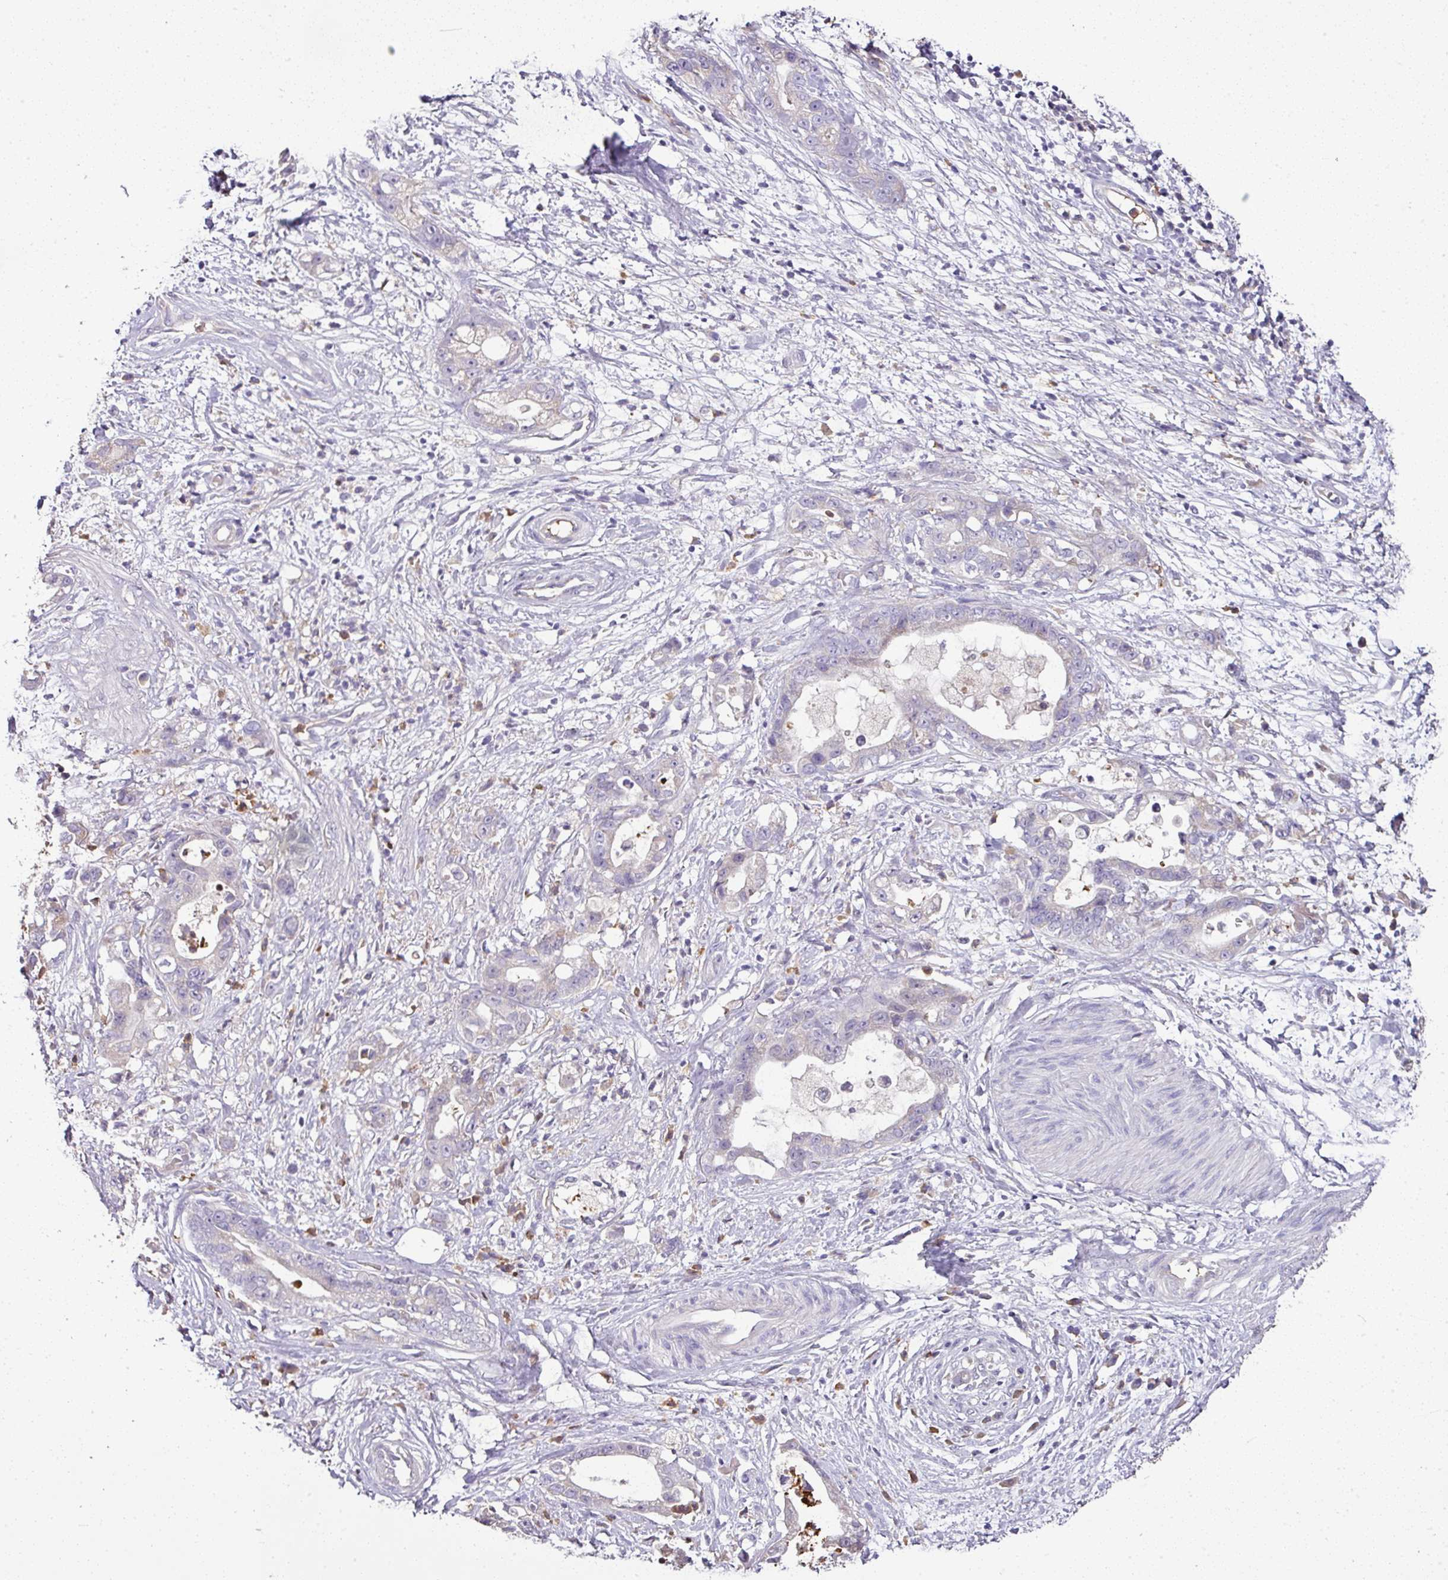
{"staining": {"intensity": "negative", "quantity": "none", "location": "none"}, "tissue": "stomach cancer", "cell_type": "Tumor cells", "image_type": "cancer", "snomed": [{"axis": "morphology", "description": "Adenocarcinoma, NOS"}, {"axis": "topography", "description": "Stomach"}], "caption": "High power microscopy histopathology image of an immunohistochemistry photomicrograph of stomach adenocarcinoma, revealing no significant expression in tumor cells. The staining was performed using DAB to visualize the protein expression in brown, while the nuclei were stained in blue with hematoxylin (Magnification: 20x).", "gene": "CAB39L", "patient": {"sex": "male", "age": 55}}